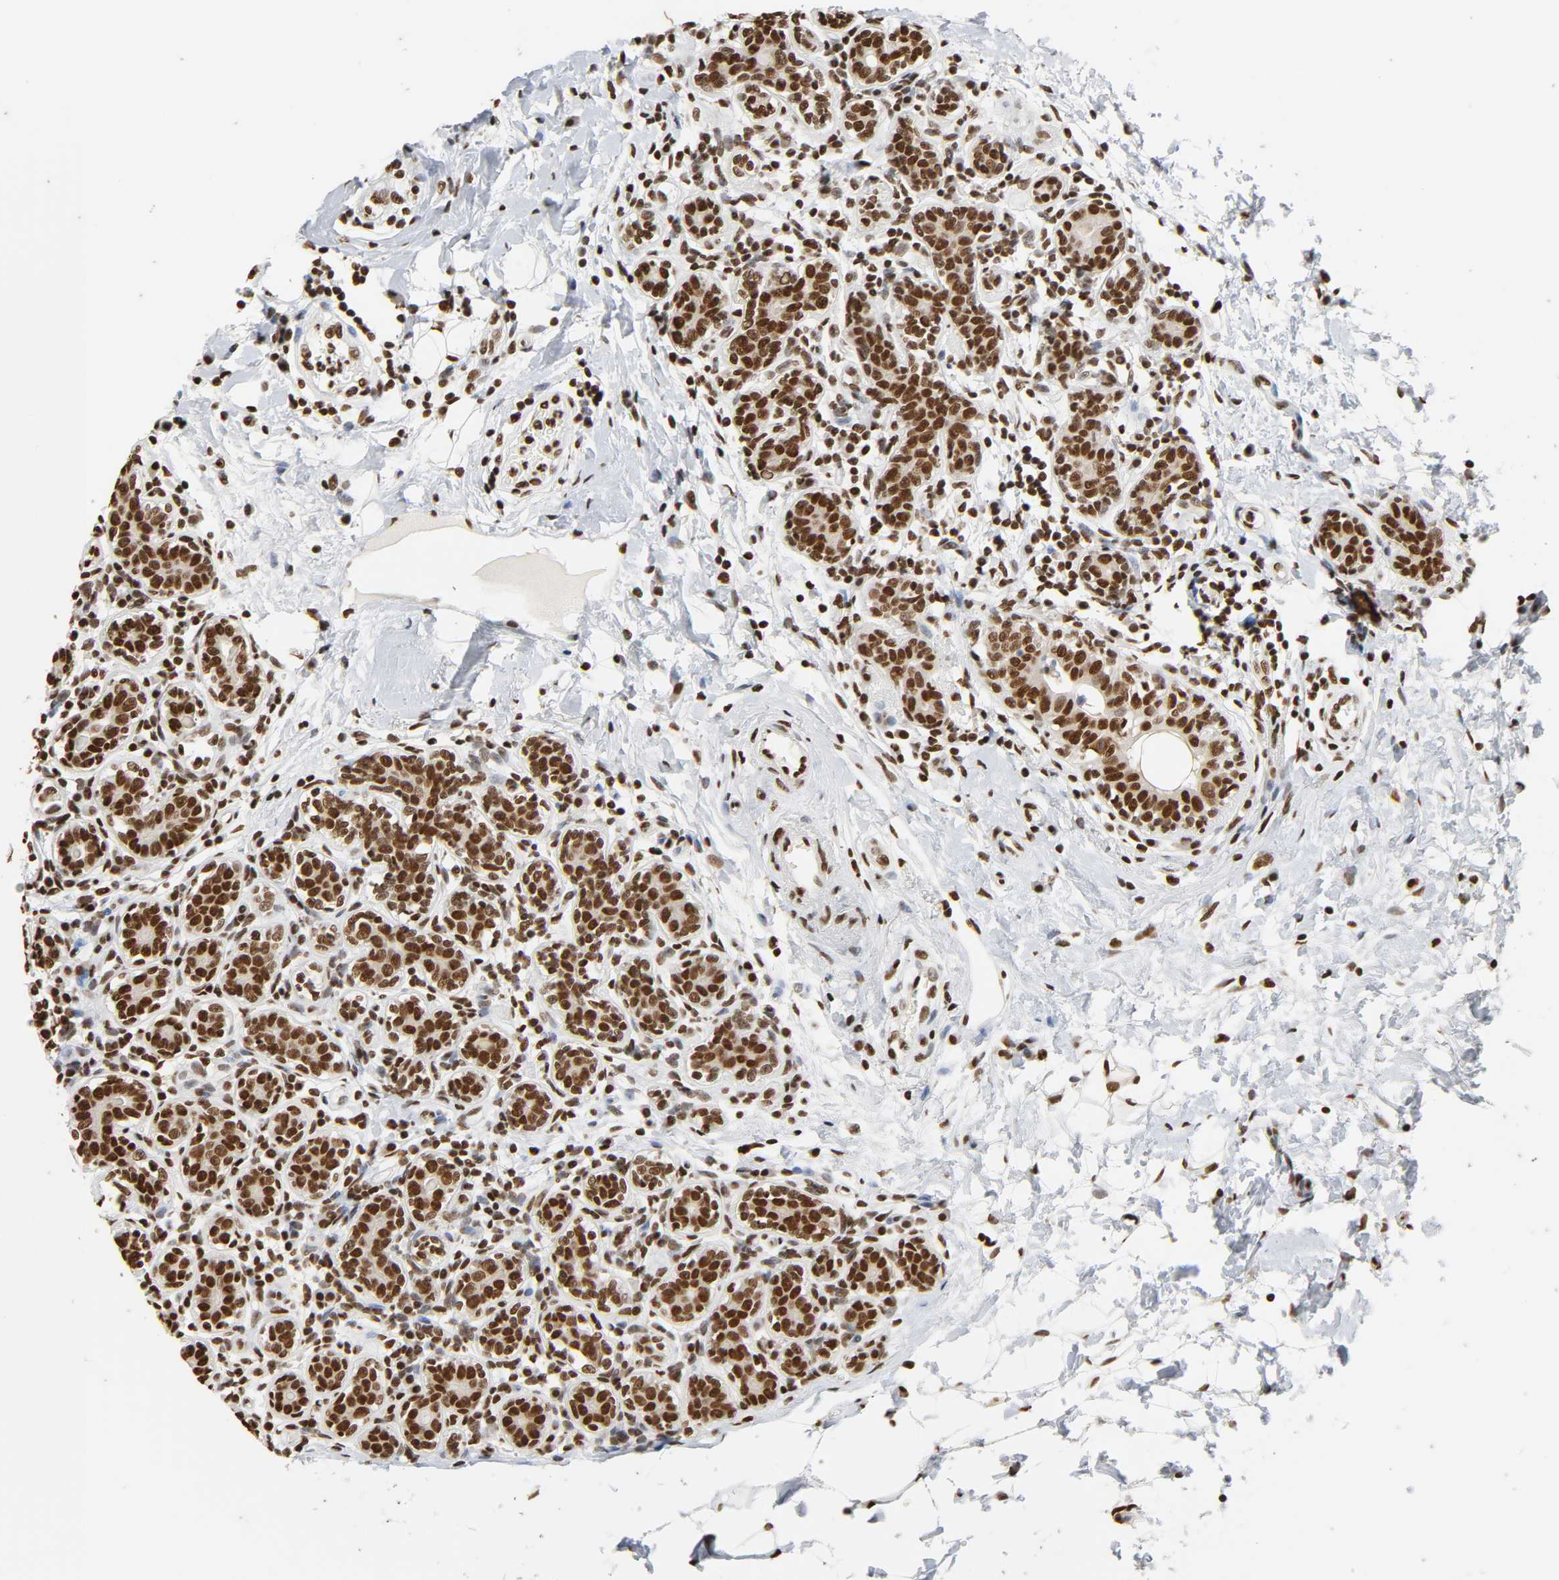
{"staining": {"intensity": "strong", "quantity": ">75%", "location": "nuclear"}, "tissue": "breast cancer", "cell_type": "Tumor cells", "image_type": "cancer", "snomed": [{"axis": "morphology", "description": "Normal tissue, NOS"}, {"axis": "morphology", "description": "Lobular carcinoma"}, {"axis": "topography", "description": "Breast"}], "caption": "Human breast cancer stained with a protein marker reveals strong staining in tumor cells.", "gene": "HNRNPC", "patient": {"sex": "female", "age": 47}}